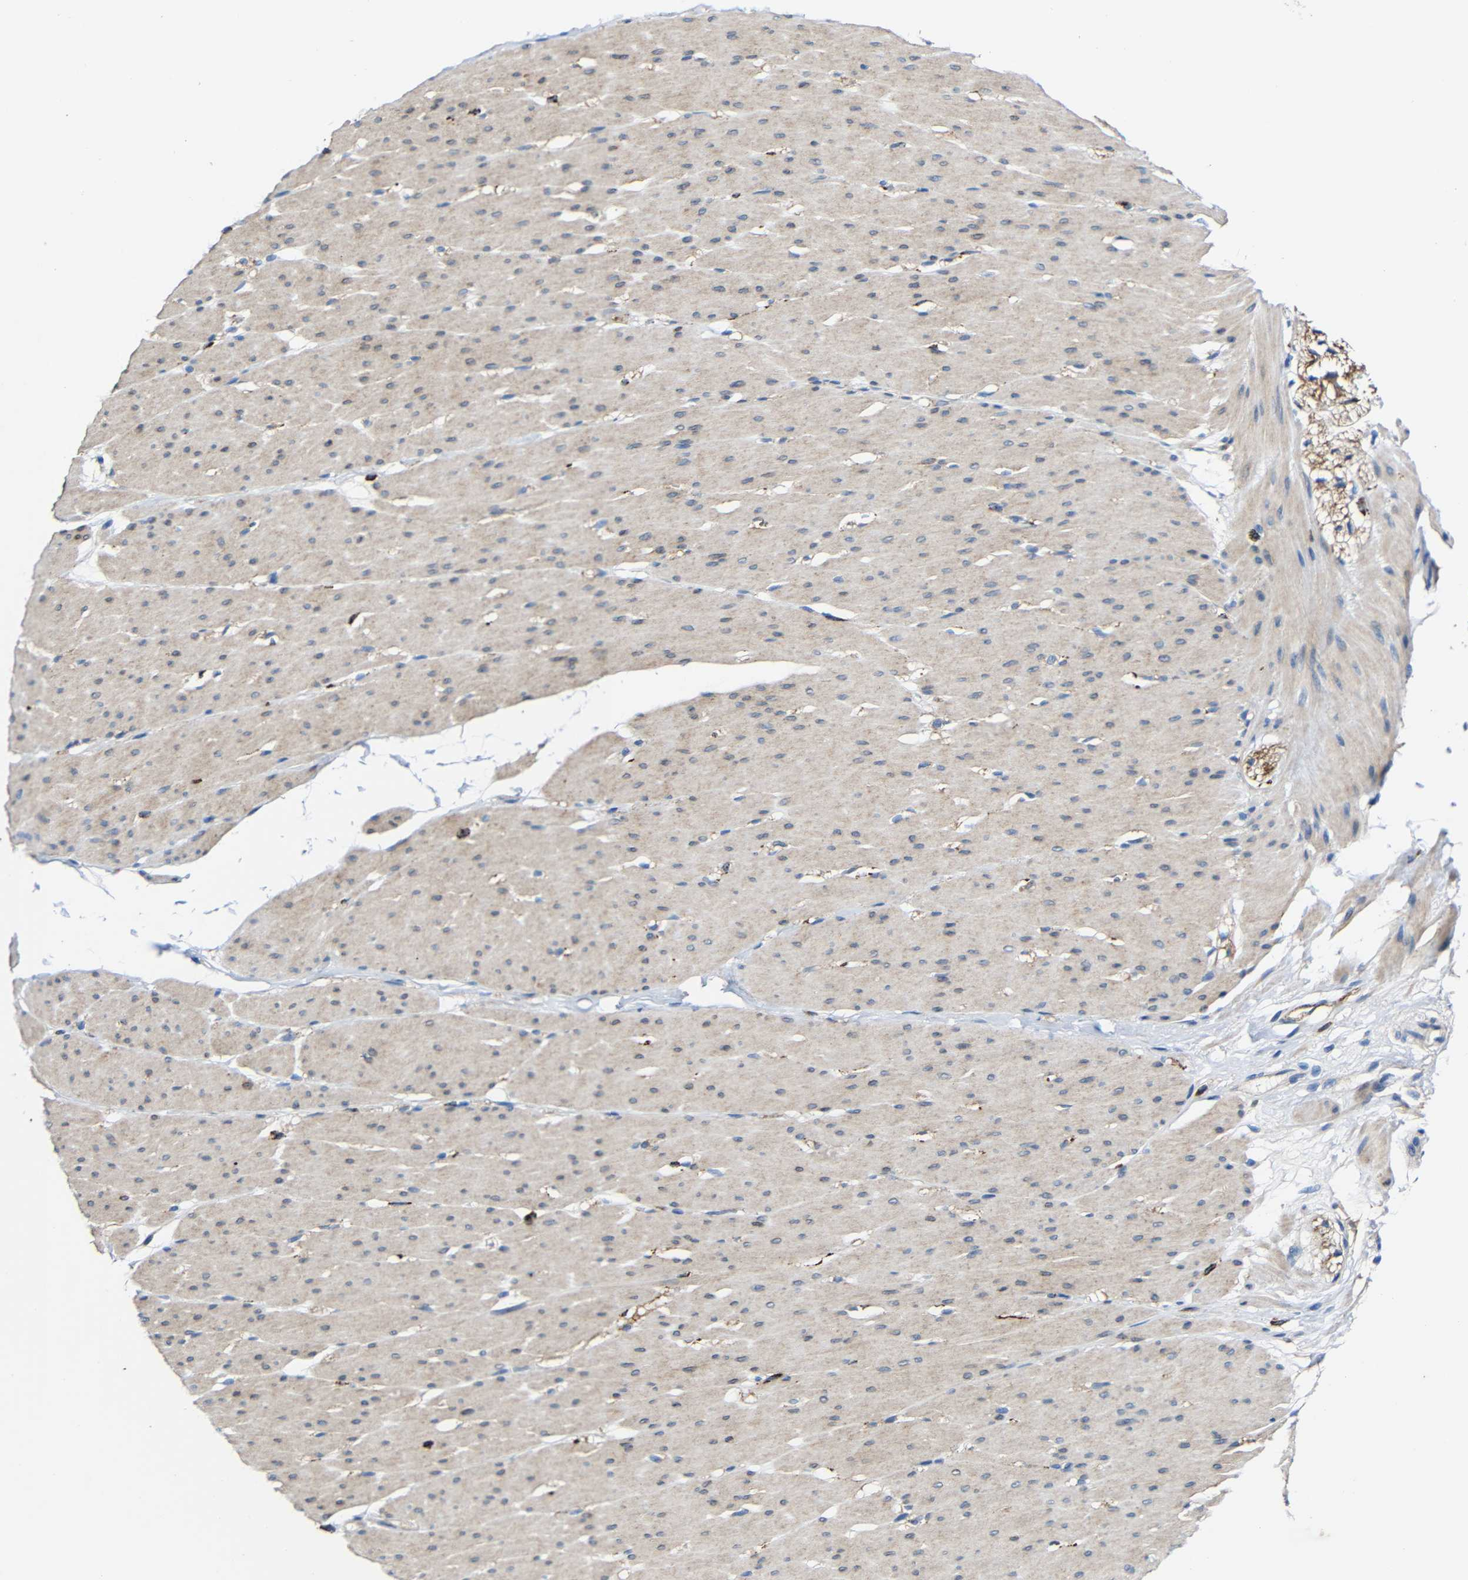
{"staining": {"intensity": "weak", "quantity": "25%-75%", "location": "cytoplasmic/membranous"}, "tissue": "smooth muscle", "cell_type": "Smooth muscle cells", "image_type": "normal", "snomed": [{"axis": "morphology", "description": "Normal tissue, NOS"}, {"axis": "topography", "description": "Smooth muscle"}], "caption": "IHC (DAB) staining of benign human smooth muscle shows weak cytoplasmic/membranous protein expression in approximately 25%-75% of smooth muscle cells.", "gene": "HLA", "patient": {"sex": "male", "age": 16}}